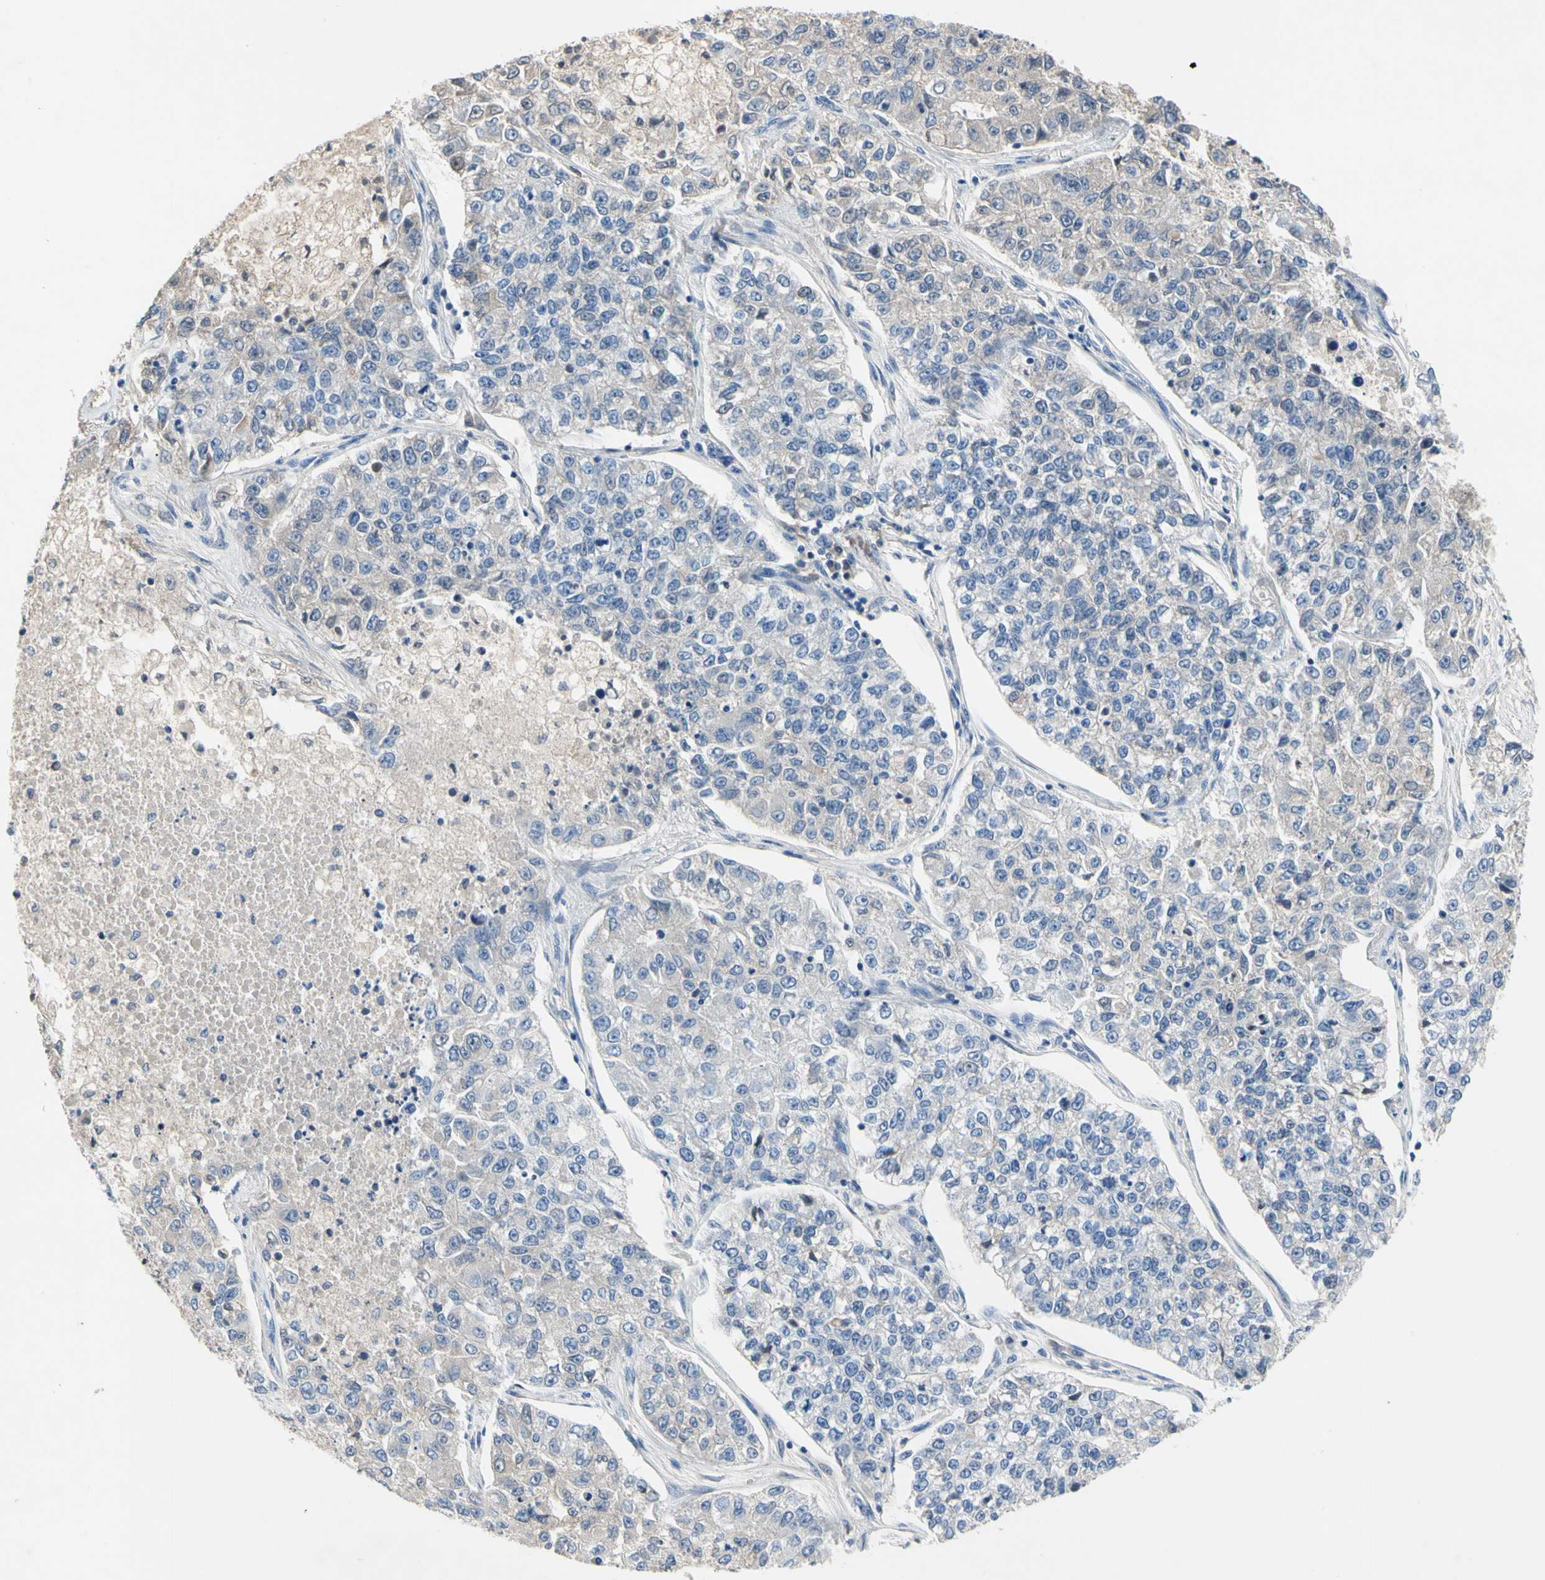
{"staining": {"intensity": "negative", "quantity": "none", "location": "none"}, "tissue": "lung cancer", "cell_type": "Tumor cells", "image_type": "cancer", "snomed": [{"axis": "morphology", "description": "Adenocarcinoma, NOS"}, {"axis": "topography", "description": "Lung"}], "caption": "A micrograph of lung cancer (adenocarcinoma) stained for a protein displays no brown staining in tumor cells.", "gene": "ECRG4", "patient": {"sex": "male", "age": 49}}